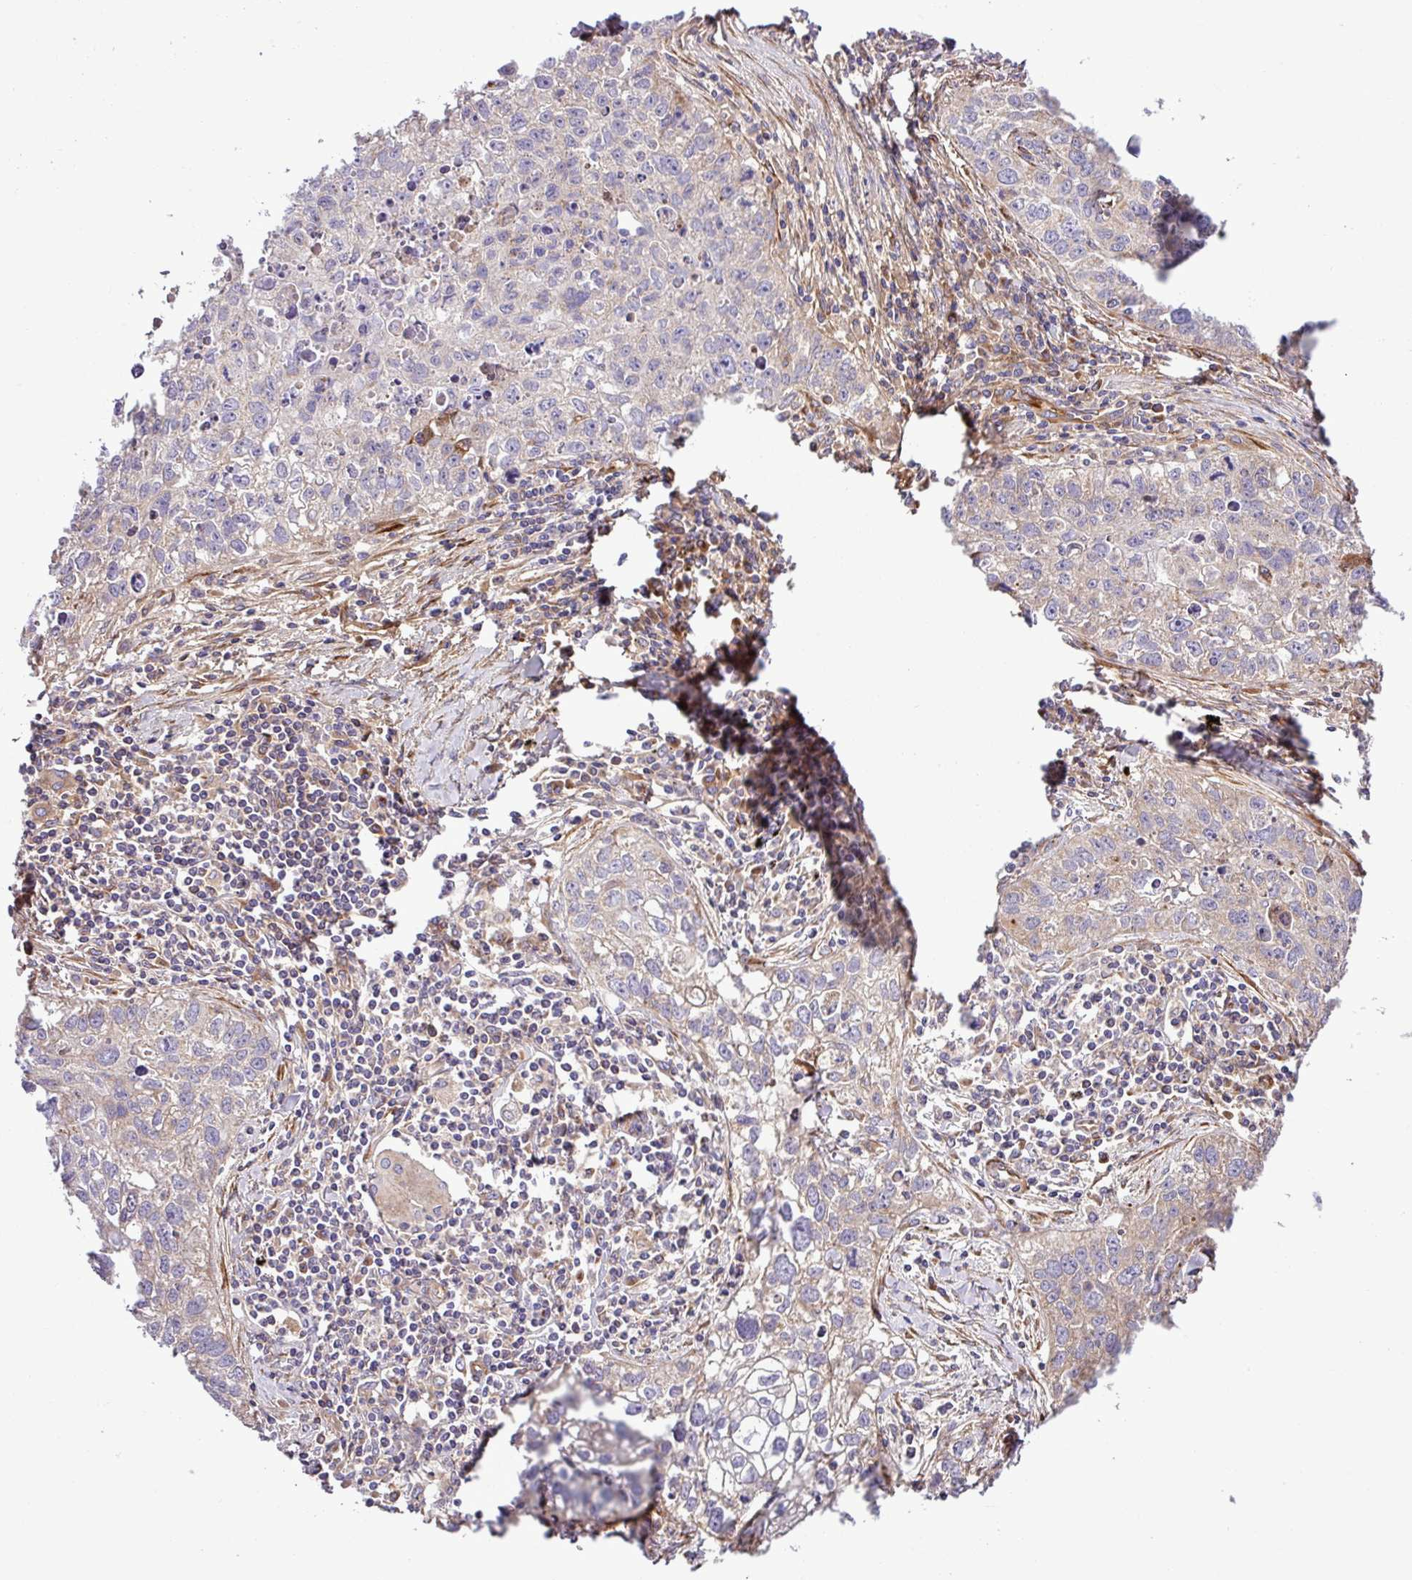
{"staining": {"intensity": "moderate", "quantity": "<25%", "location": "cytoplasmic/membranous"}, "tissue": "lung cancer", "cell_type": "Tumor cells", "image_type": "cancer", "snomed": [{"axis": "morphology", "description": "Squamous cell carcinoma, NOS"}, {"axis": "topography", "description": "Lung"}], "caption": "Protein staining of lung cancer tissue displays moderate cytoplasmic/membranous staining in about <25% of tumor cells. (Stains: DAB (3,3'-diaminobenzidine) in brown, nuclei in blue, Microscopy: brightfield microscopy at high magnification).", "gene": "CWH43", "patient": {"sex": "male", "age": 74}}